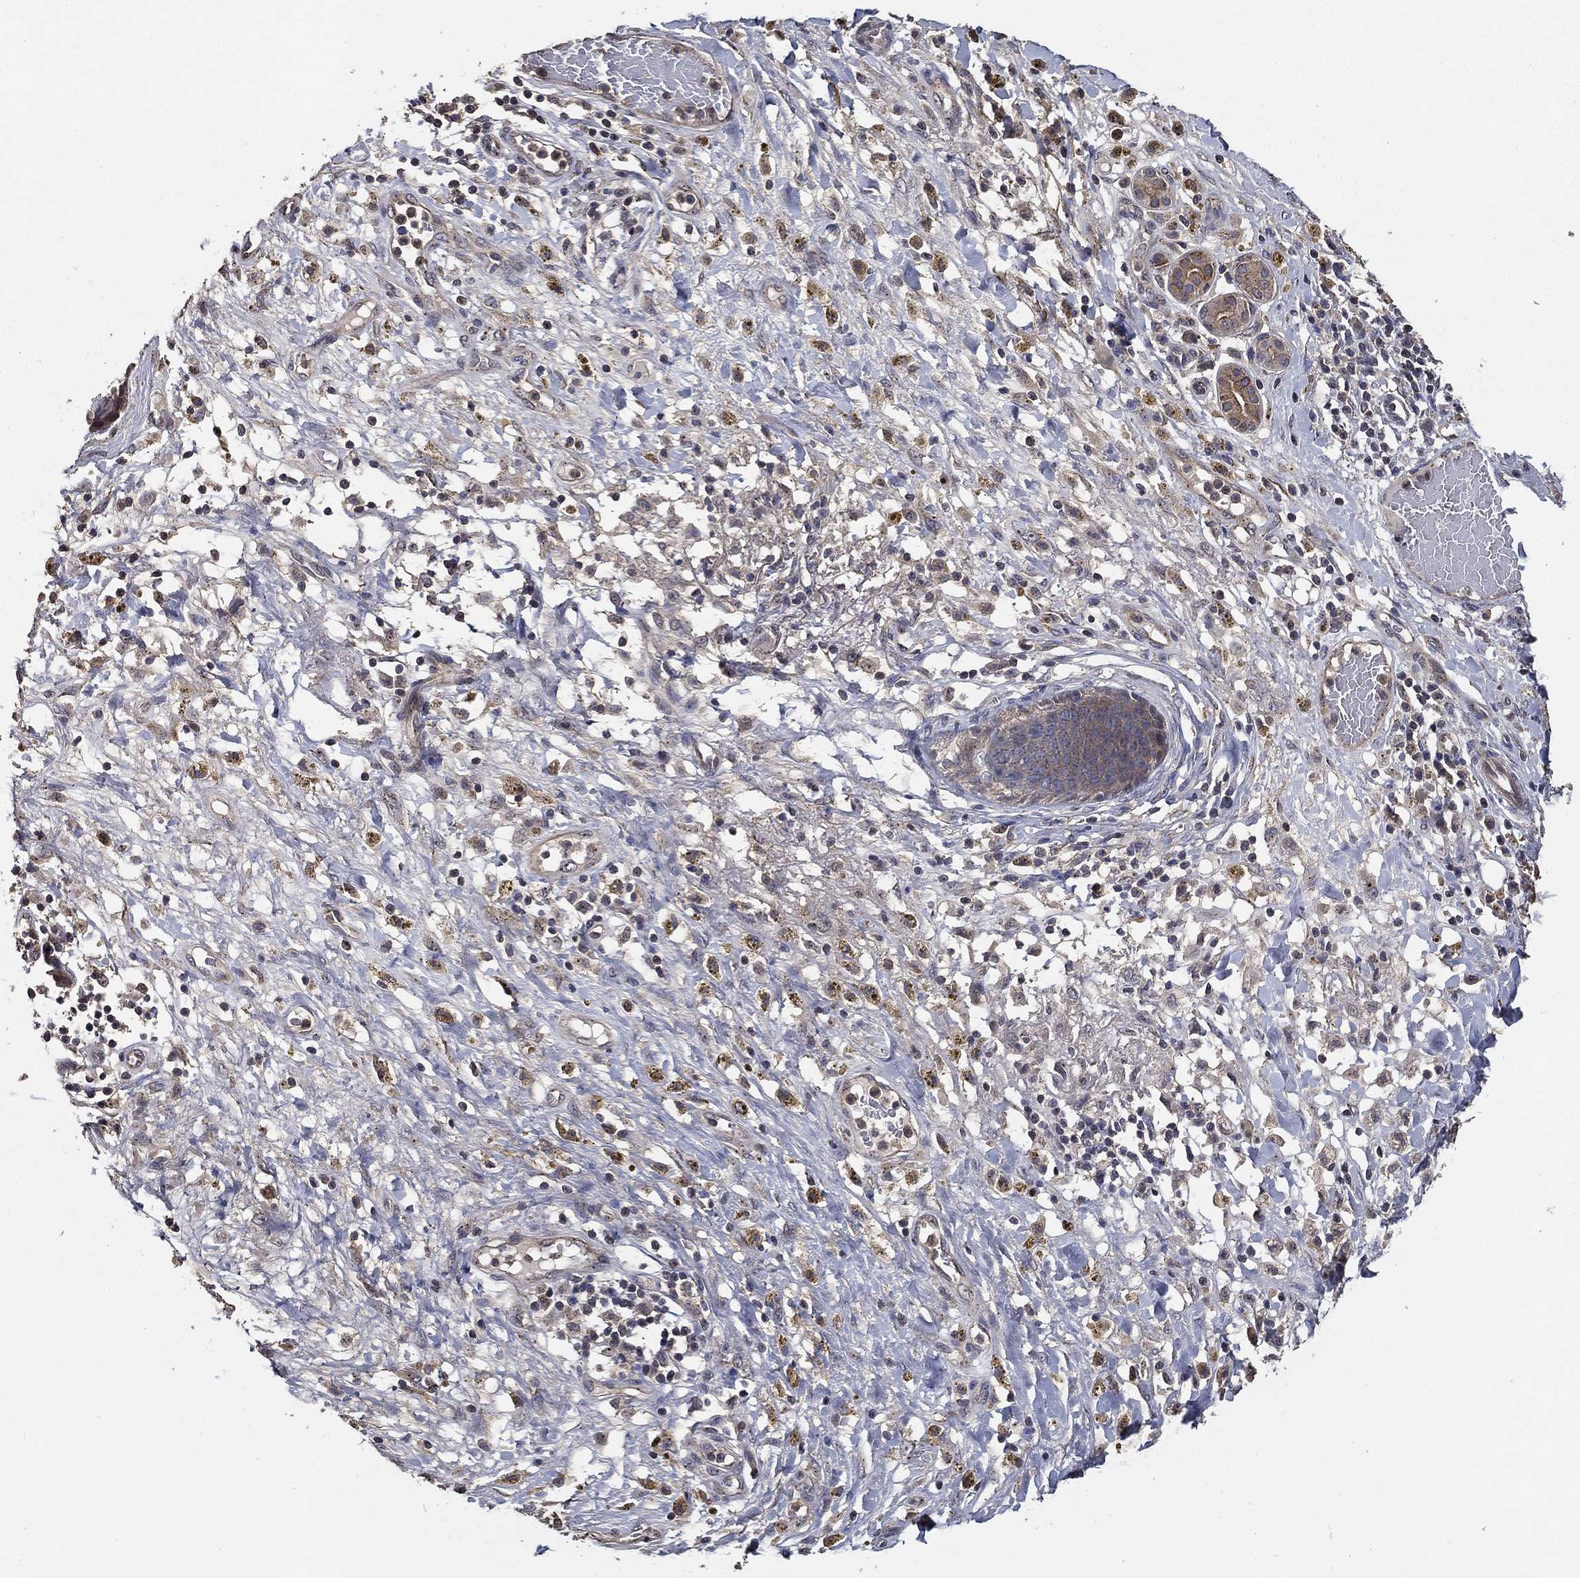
{"staining": {"intensity": "negative", "quantity": "none", "location": "none"}, "tissue": "melanoma", "cell_type": "Tumor cells", "image_type": "cancer", "snomed": [{"axis": "morphology", "description": "Malignant melanoma, NOS"}, {"axis": "topography", "description": "Skin"}], "caption": "This is an immunohistochemistry micrograph of melanoma. There is no expression in tumor cells.", "gene": "PCNT", "patient": {"sex": "female", "age": 91}}